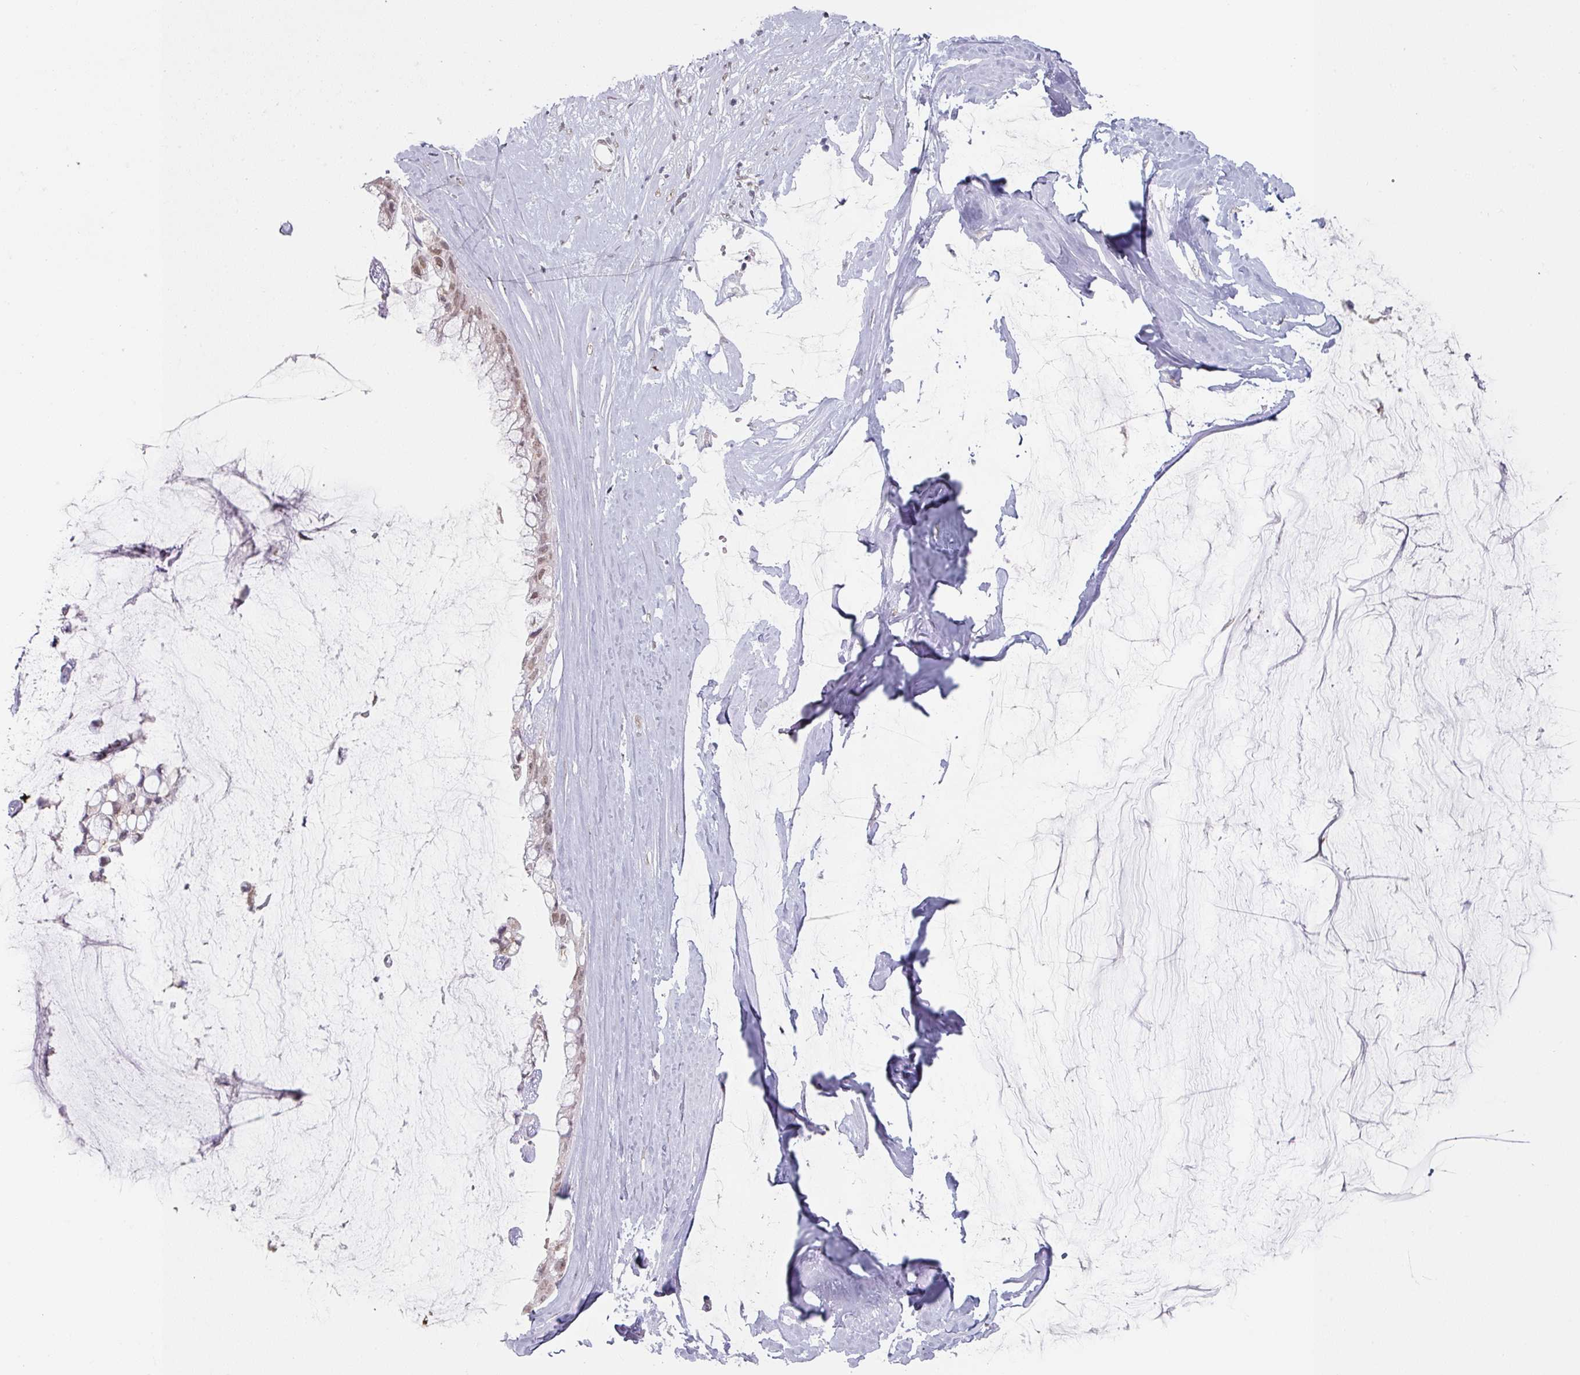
{"staining": {"intensity": "weak", "quantity": ">75%", "location": "nuclear"}, "tissue": "ovarian cancer", "cell_type": "Tumor cells", "image_type": "cancer", "snomed": [{"axis": "morphology", "description": "Cystadenocarcinoma, mucinous, NOS"}, {"axis": "topography", "description": "Ovary"}], "caption": "Protein expression analysis of ovarian cancer (mucinous cystadenocarcinoma) shows weak nuclear expression in approximately >75% of tumor cells. (DAB IHC with brightfield microscopy, high magnification).", "gene": "SPRR1A", "patient": {"sex": "female", "age": 39}}